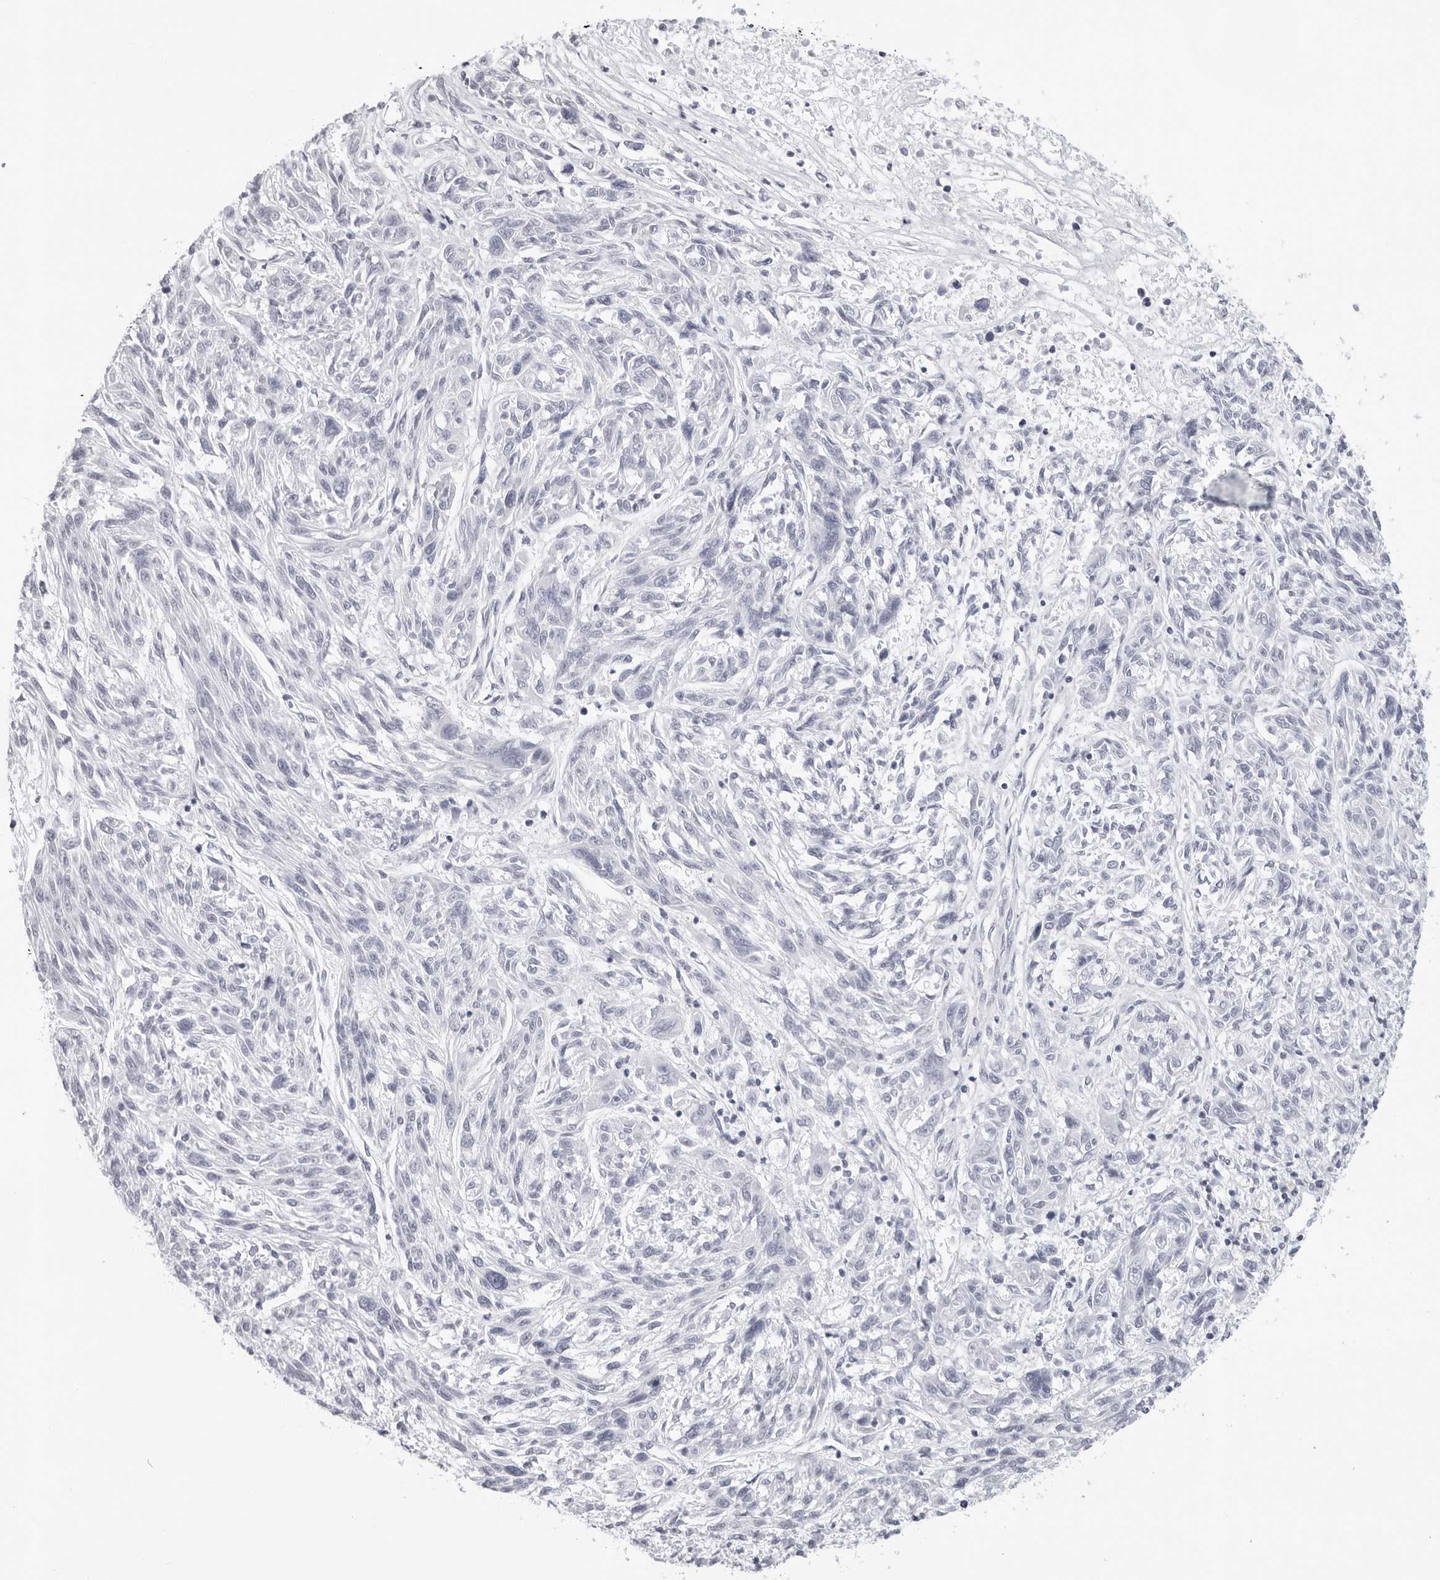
{"staining": {"intensity": "negative", "quantity": "none", "location": "none"}, "tissue": "melanoma", "cell_type": "Tumor cells", "image_type": "cancer", "snomed": [{"axis": "morphology", "description": "Malignant melanoma, NOS"}, {"axis": "topography", "description": "Skin"}], "caption": "Melanoma stained for a protein using IHC shows no positivity tumor cells.", "gene": "AGMAT", "patient": {"sex": "male", "age": 53}}